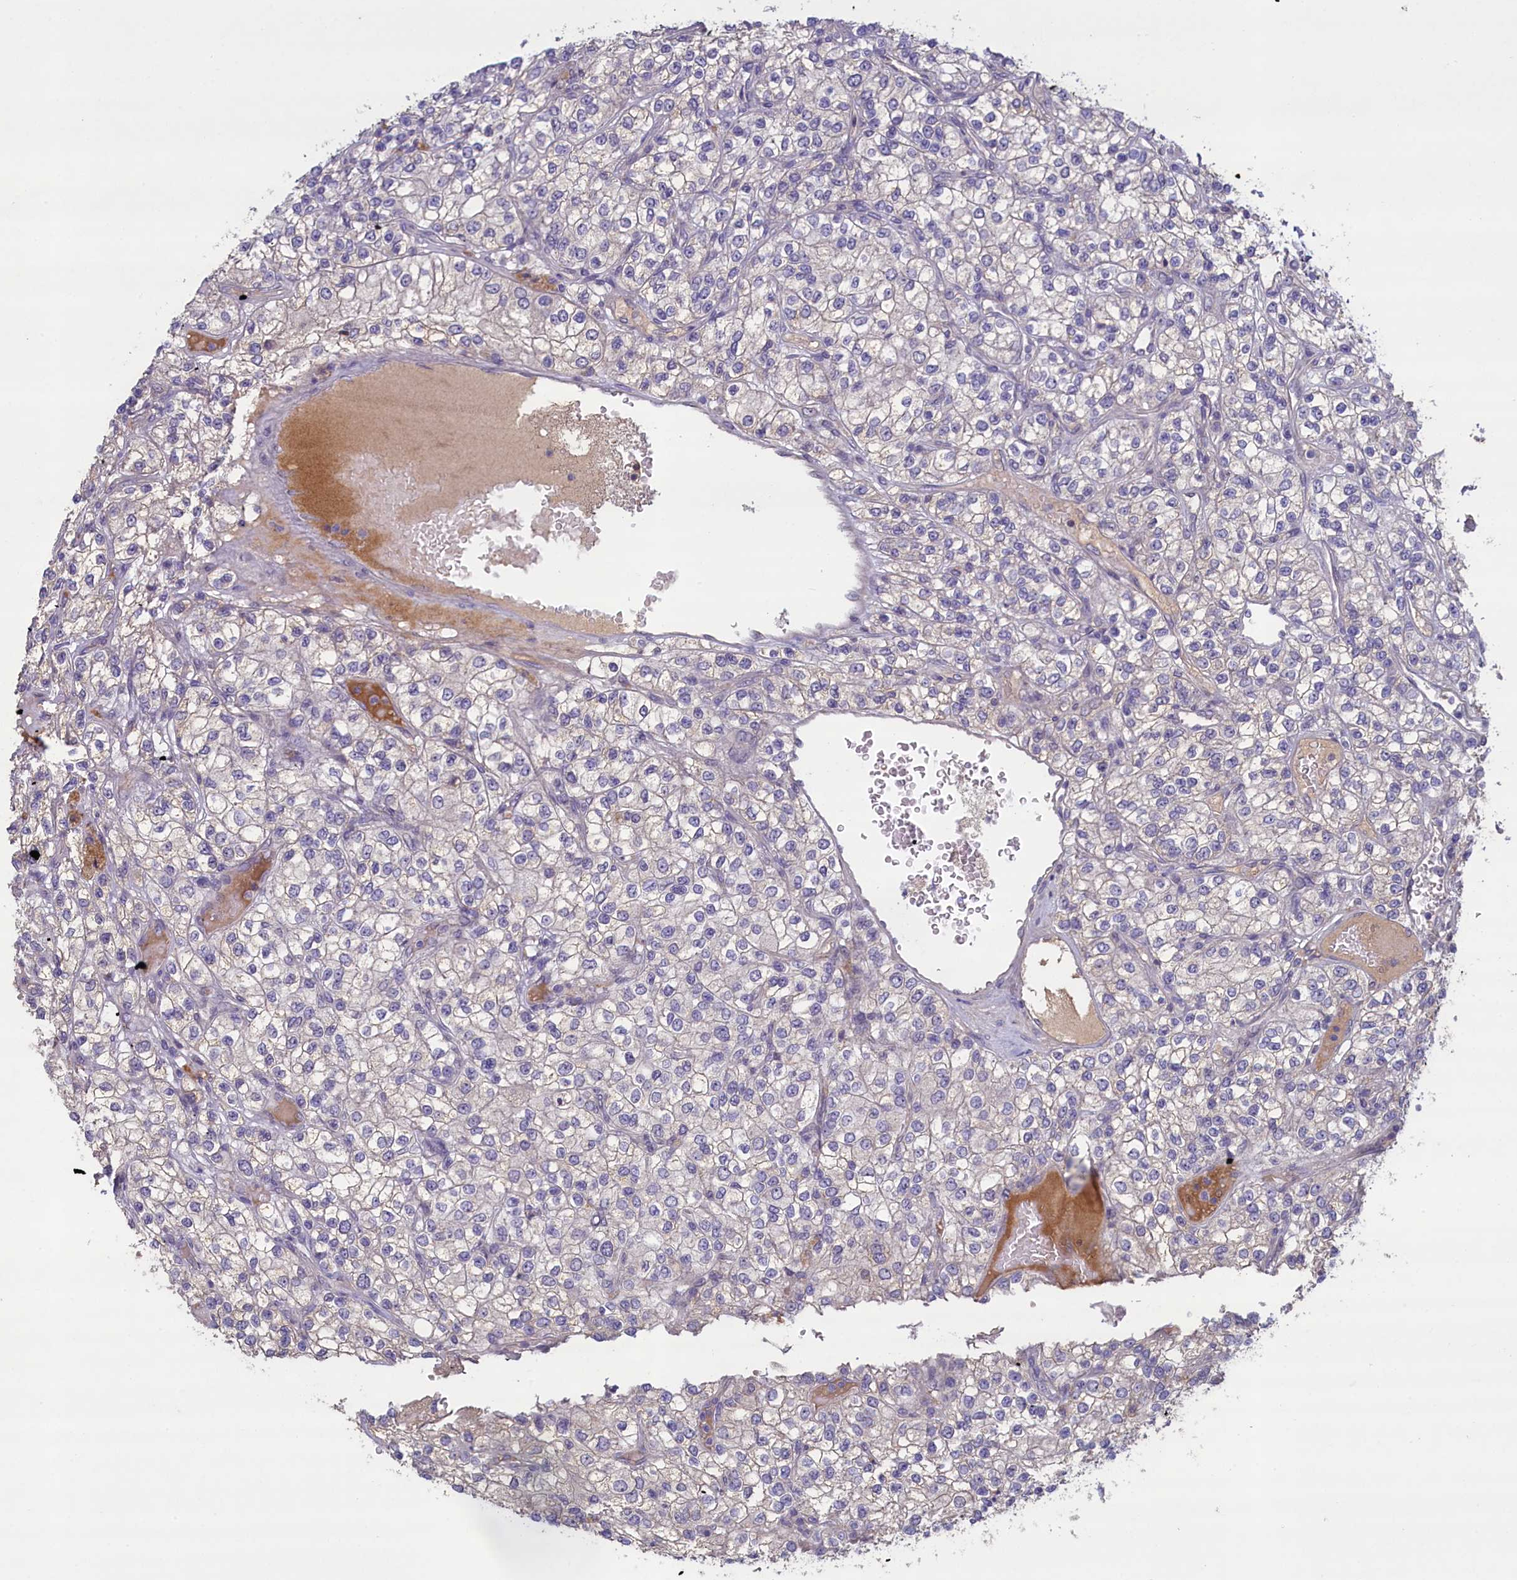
{"staining": {"intensity": "negative", "quantity": "none", "location": "none"}, "tissue": "renal cancer", "cell_type": "Tumor cells", "image_type": "cancer", "snomed": [{"axis": "morphology", "description": "Adenocarcinoma, NOS"}, {"axis": "topography", "description": "Kidney"}], "caption": "A histopathology image of renal adenocarcinoma stained for a protein shows no brown staining in tumor cells.", "gene": "ATF7IP2", "patient": {"sex": "male", "age": 80}}